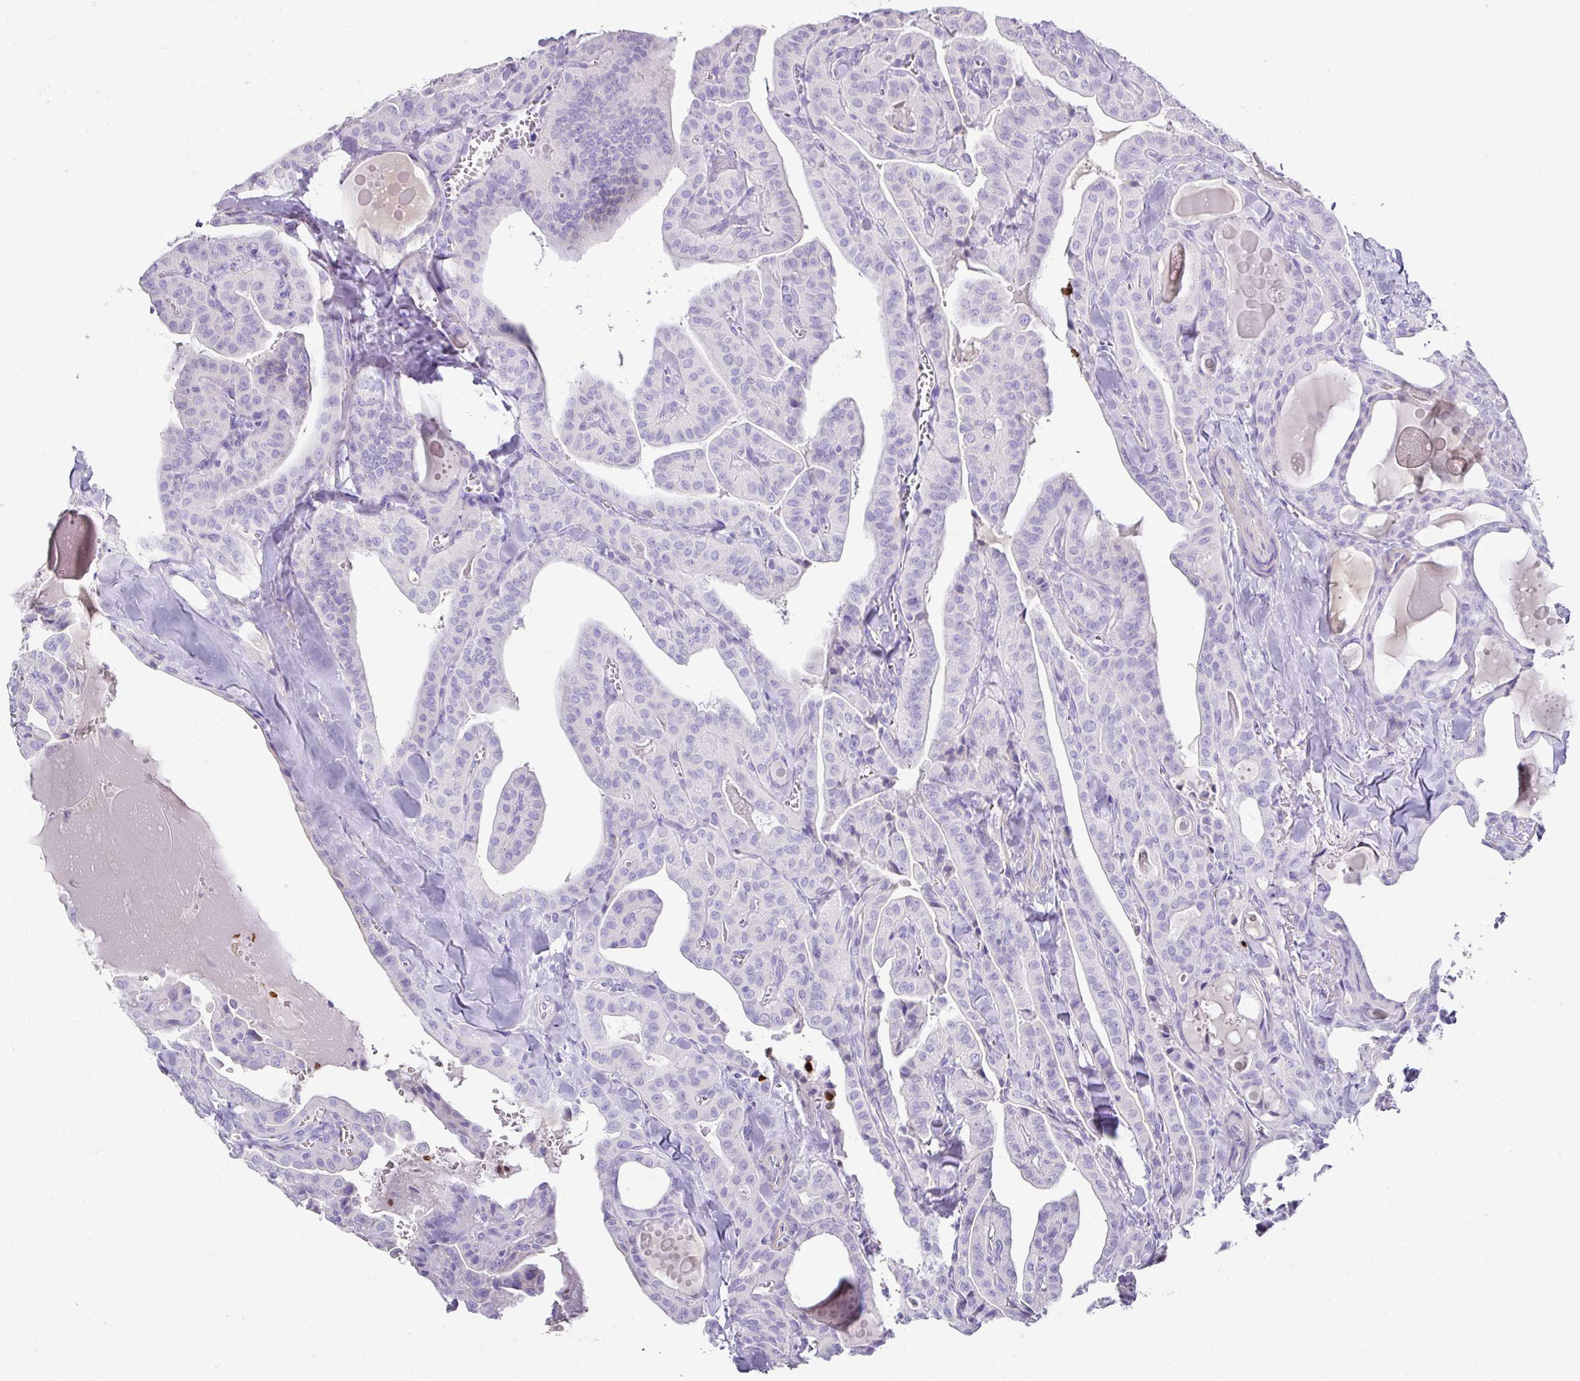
{"staining": {"intensity": "negative", "quantity": "none", "location": "none"}, "tissue": "thyroid cancer", "cell_type": "Tumor cells", "image_type": "cancer", "snomed": [{"axis": "morphology", "description": "Papillary adenocarcinoma, NOS"}, {"axis": "topography", "description": "Thyroid gland"}], "caption": "Micrograph shows no significant protein positivity in tumor cells of thyroid papillary adenocarcinoma.", "gene": "TARM1", "patient": {"sex": "male", "age": 52}}